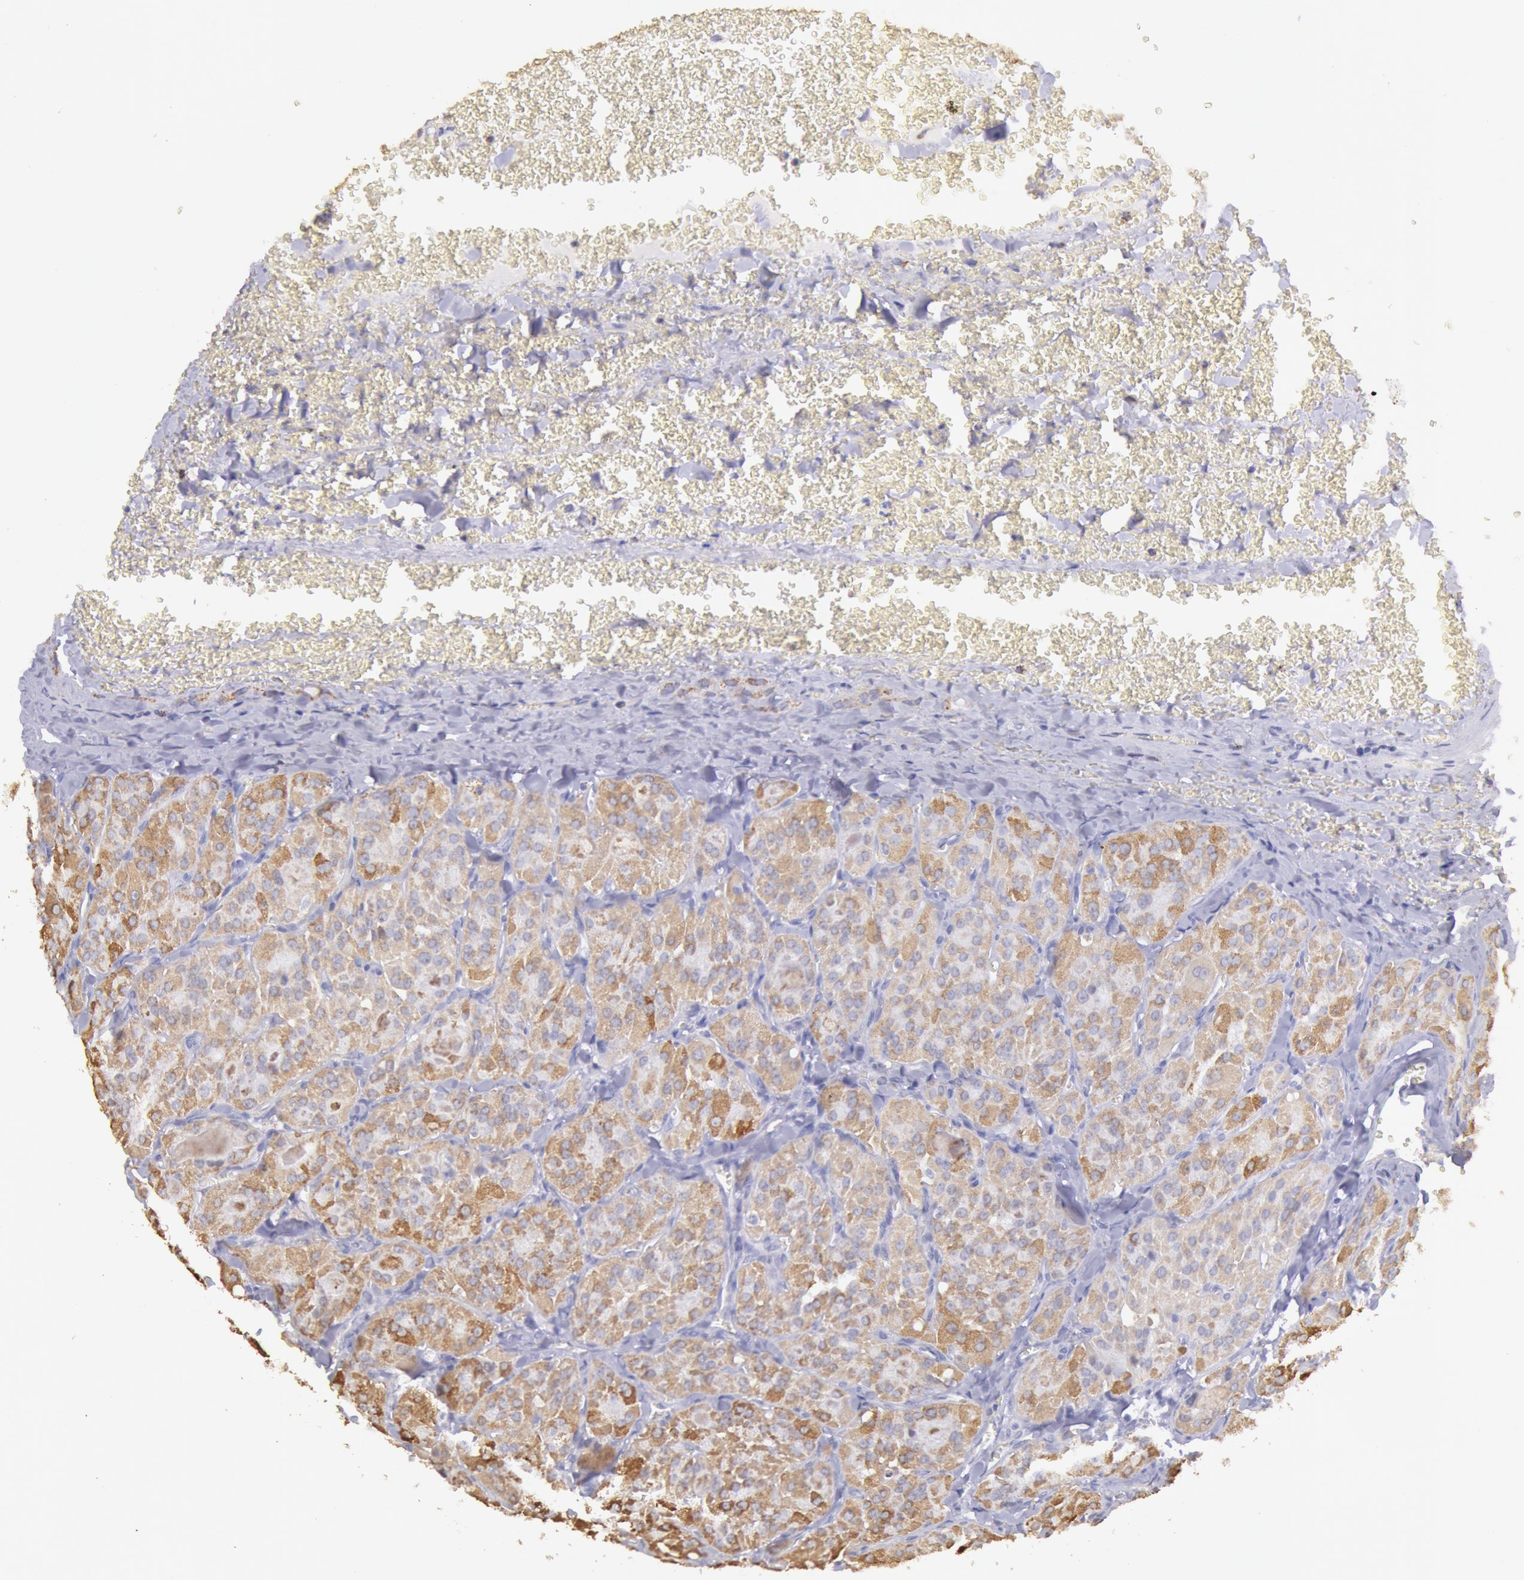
{"staining": {"intensity": "moderate", "quantity": "25%-75%", "location": "cytoplasmic/membranous,nuclear"}, "tissue": "thyroid cancer", "cell_type": "Tumor cells", "image_type": "cancer", "snomed": [{"axis": "morphology", "description": "Carcinoma, NOS"}, {"axis": "topography", "description": "Thyroid gland"}], "caption": "This micrograph displays thyroid carcinoma stained with IHC to label a protein in brown. The cytoplasmic/membranous and nuclear of tumor cells show moderate positivity for the protein. Nuclei are counter-stained blue.", "gene": "FRMD6", "patient": {"sex": "male", "age": 76}}